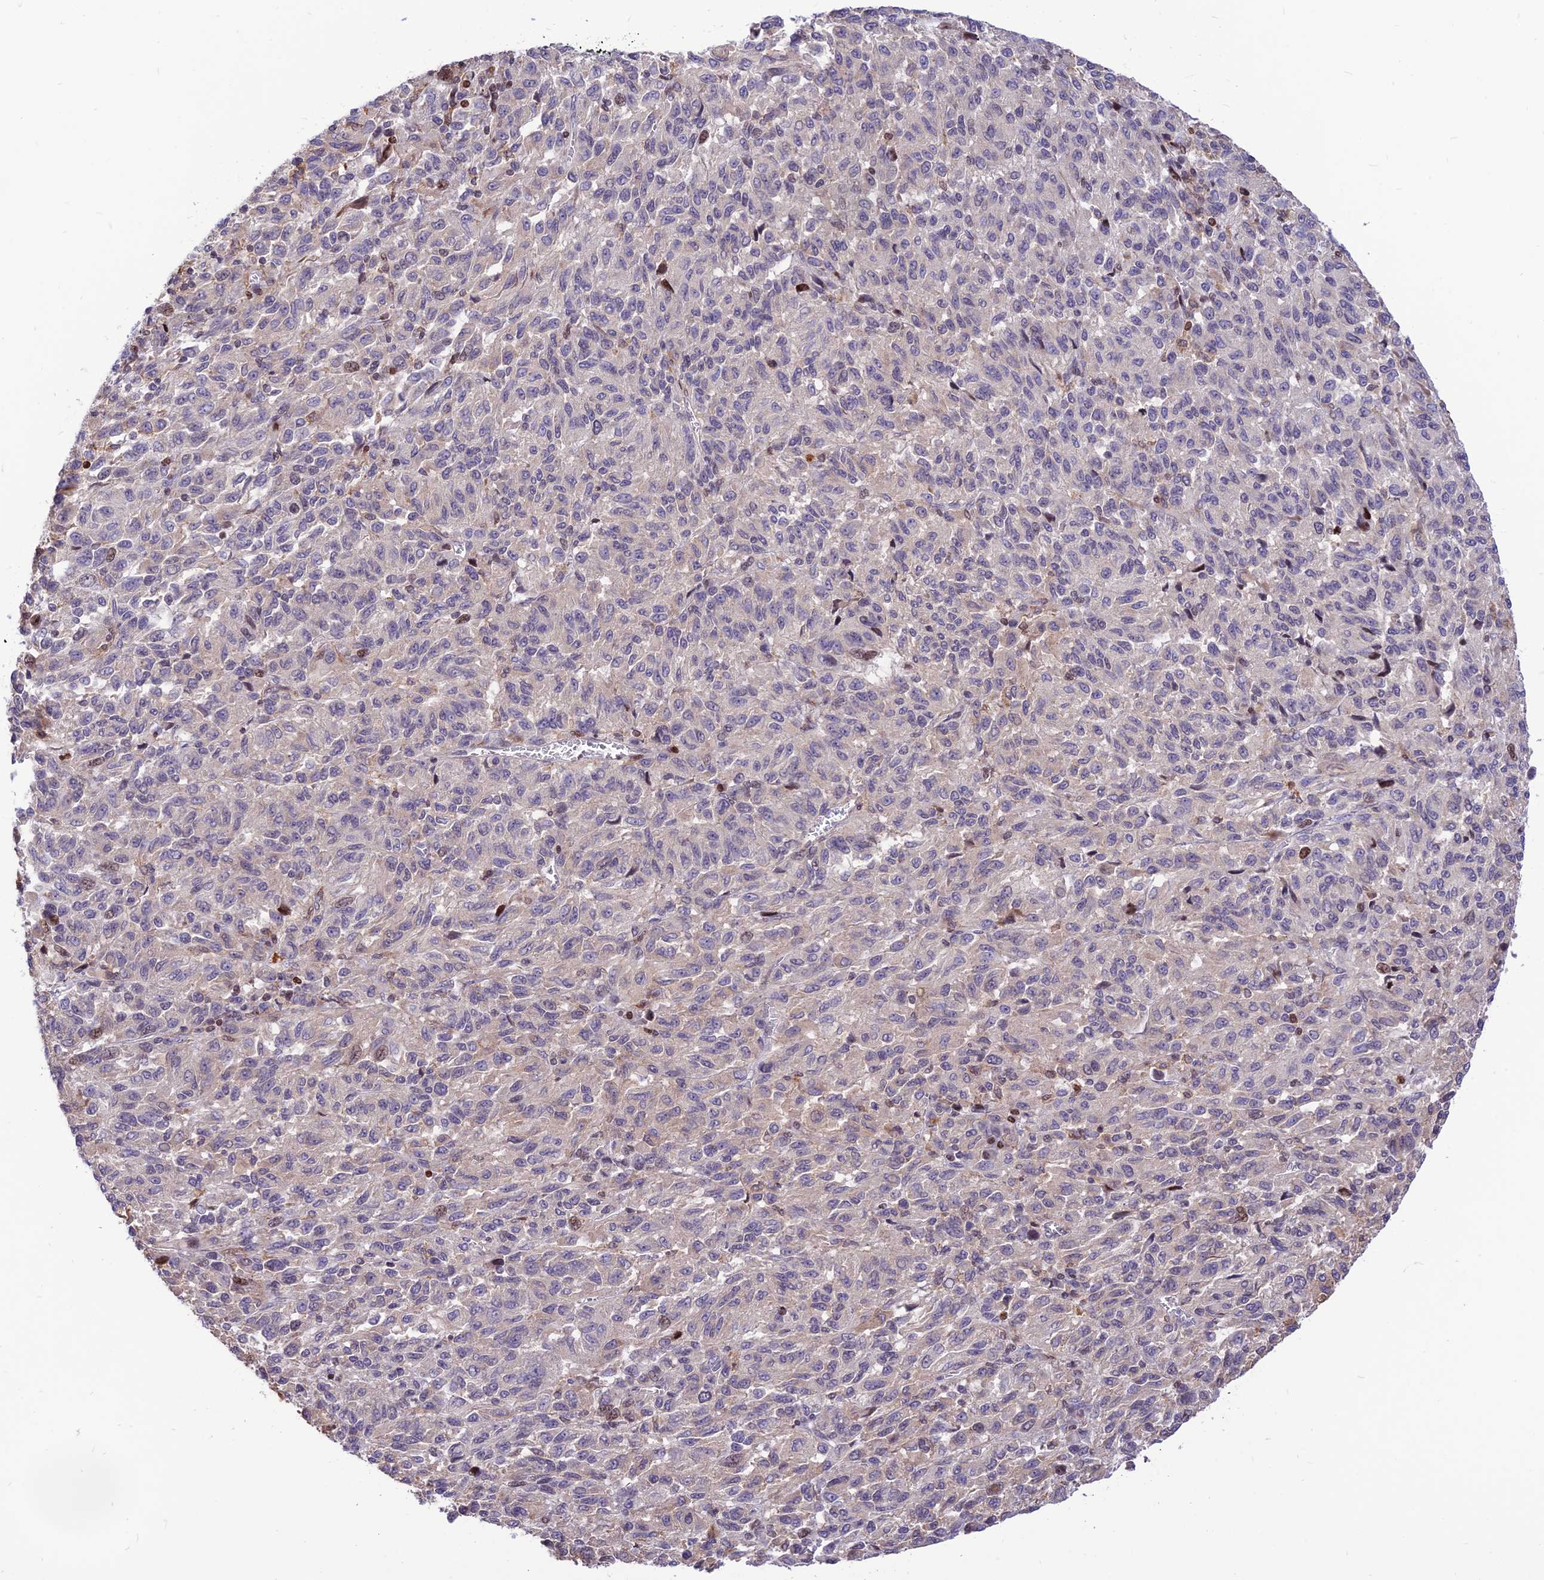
{"staining": {"intensity": "negative", "quantity": "none", "location": "none"}, "tissue": "melanoma", "cell_type": "Tumor cells", "image_type": "cancer", "snomed": [{"axis": "morphology", "description": "Malignant melanoma, Metastatic site"}, {"axis": "topography", "description": "Lung"}], "caption": "IHC photomicrograph of neoplastic tissue: human malignant melanoma (metastatic site) stained with DAB (3,3'-diaminobenzidine) exhibits no significant protein expression in tumor cells.", "gene": "FAM186B", "patient": {"sex": "male", "age": 64}}